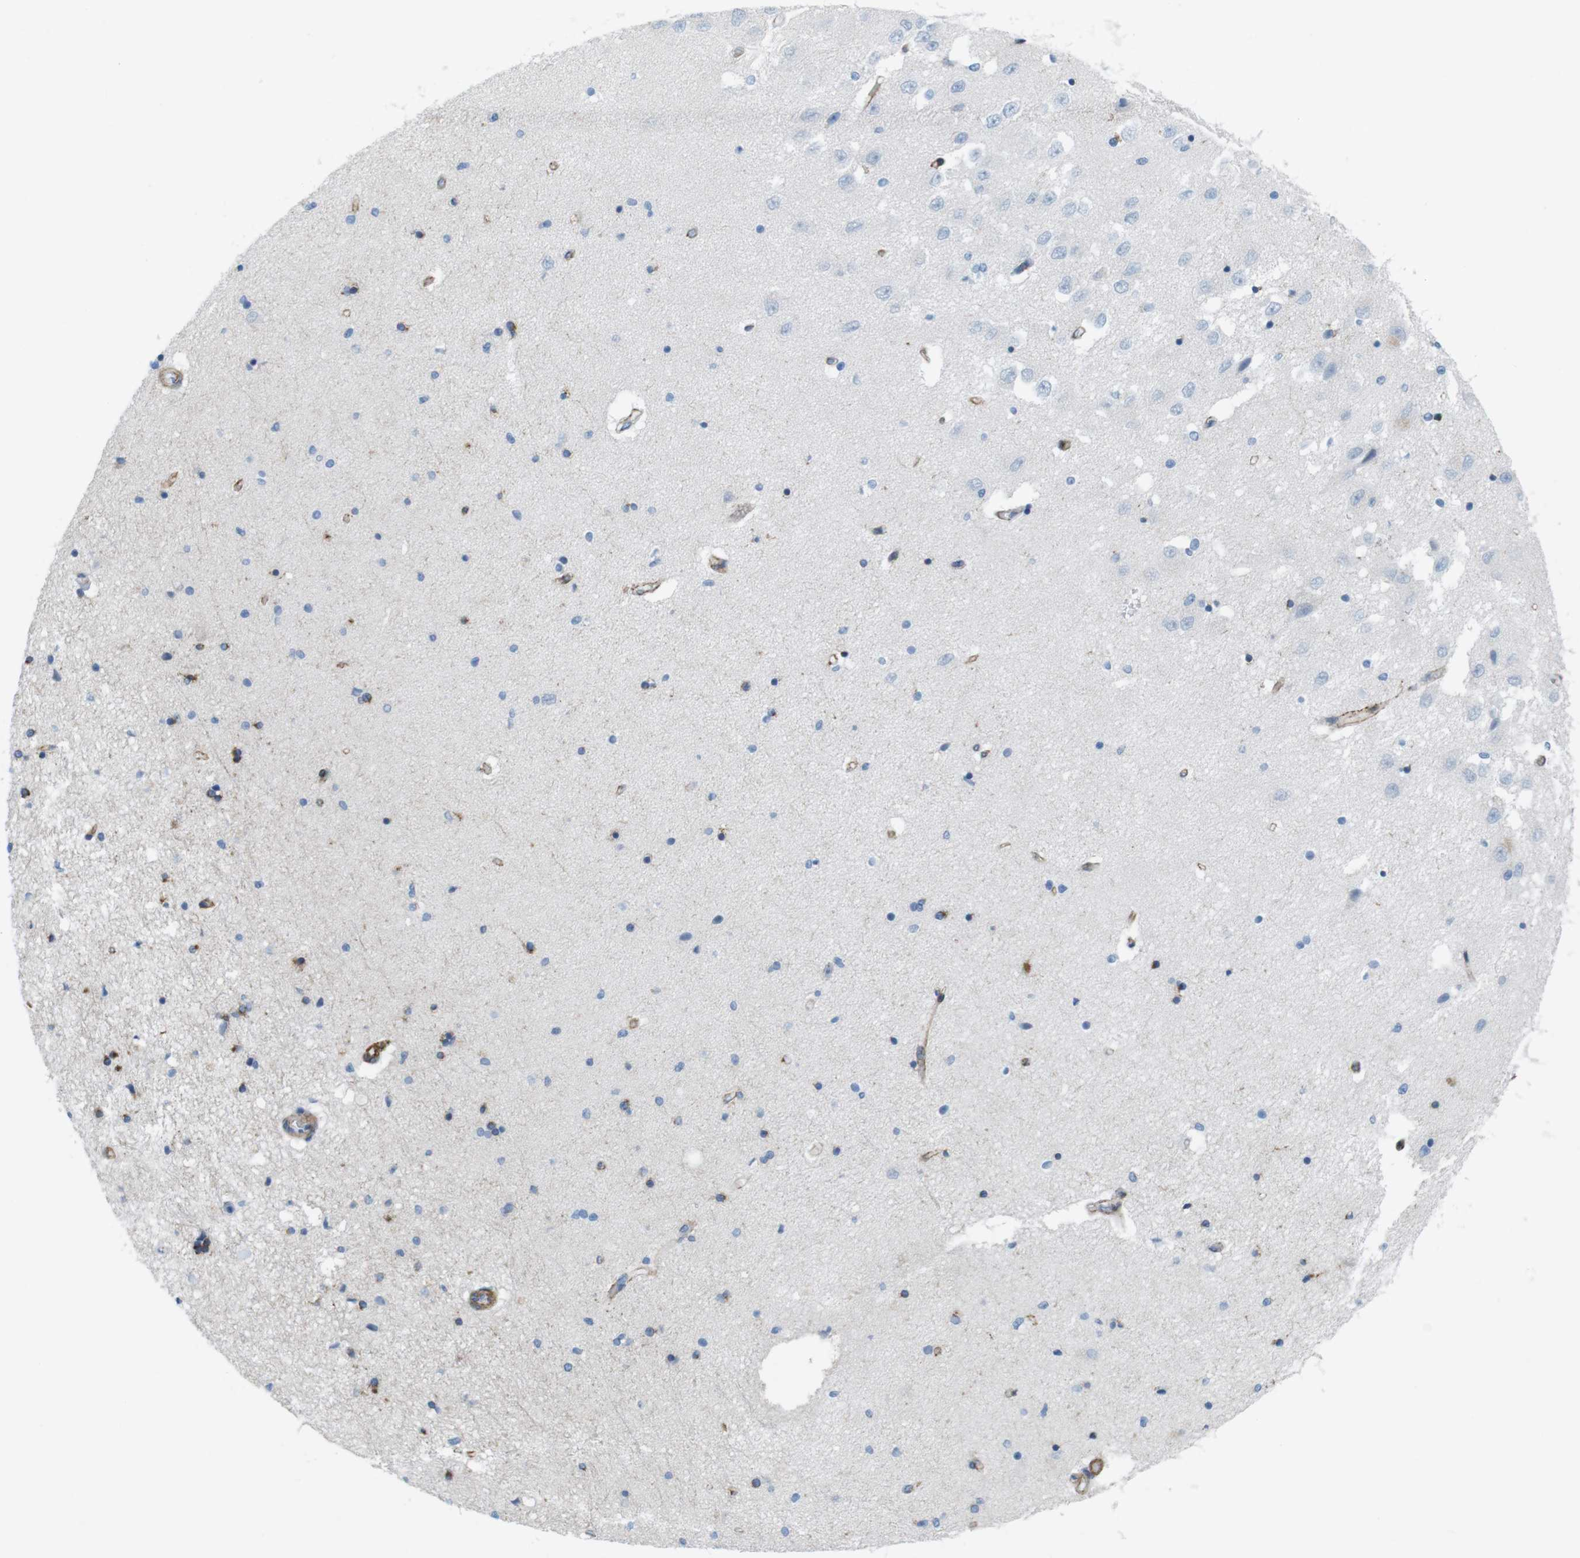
{"staining": {"intensity": "negative", "quantity": "none", "location": "none"}, "tissue": "hippocampus", "cell_type": "Glial cells", "image_type": "normal", "snomed": [{"axis": "morphology", "description": "Normal tissue, NOS"}, {"axis": "topography", "description": "Hippocampus"}], "caption": "High power microscopy photomicrograph of an immunohistochemistry (IHC) photomicrograph of normal hippocampus, revealing no significant expression in glial cells.", "gene": "MYH9", "patient": {"sex": "female", "age": 54}}